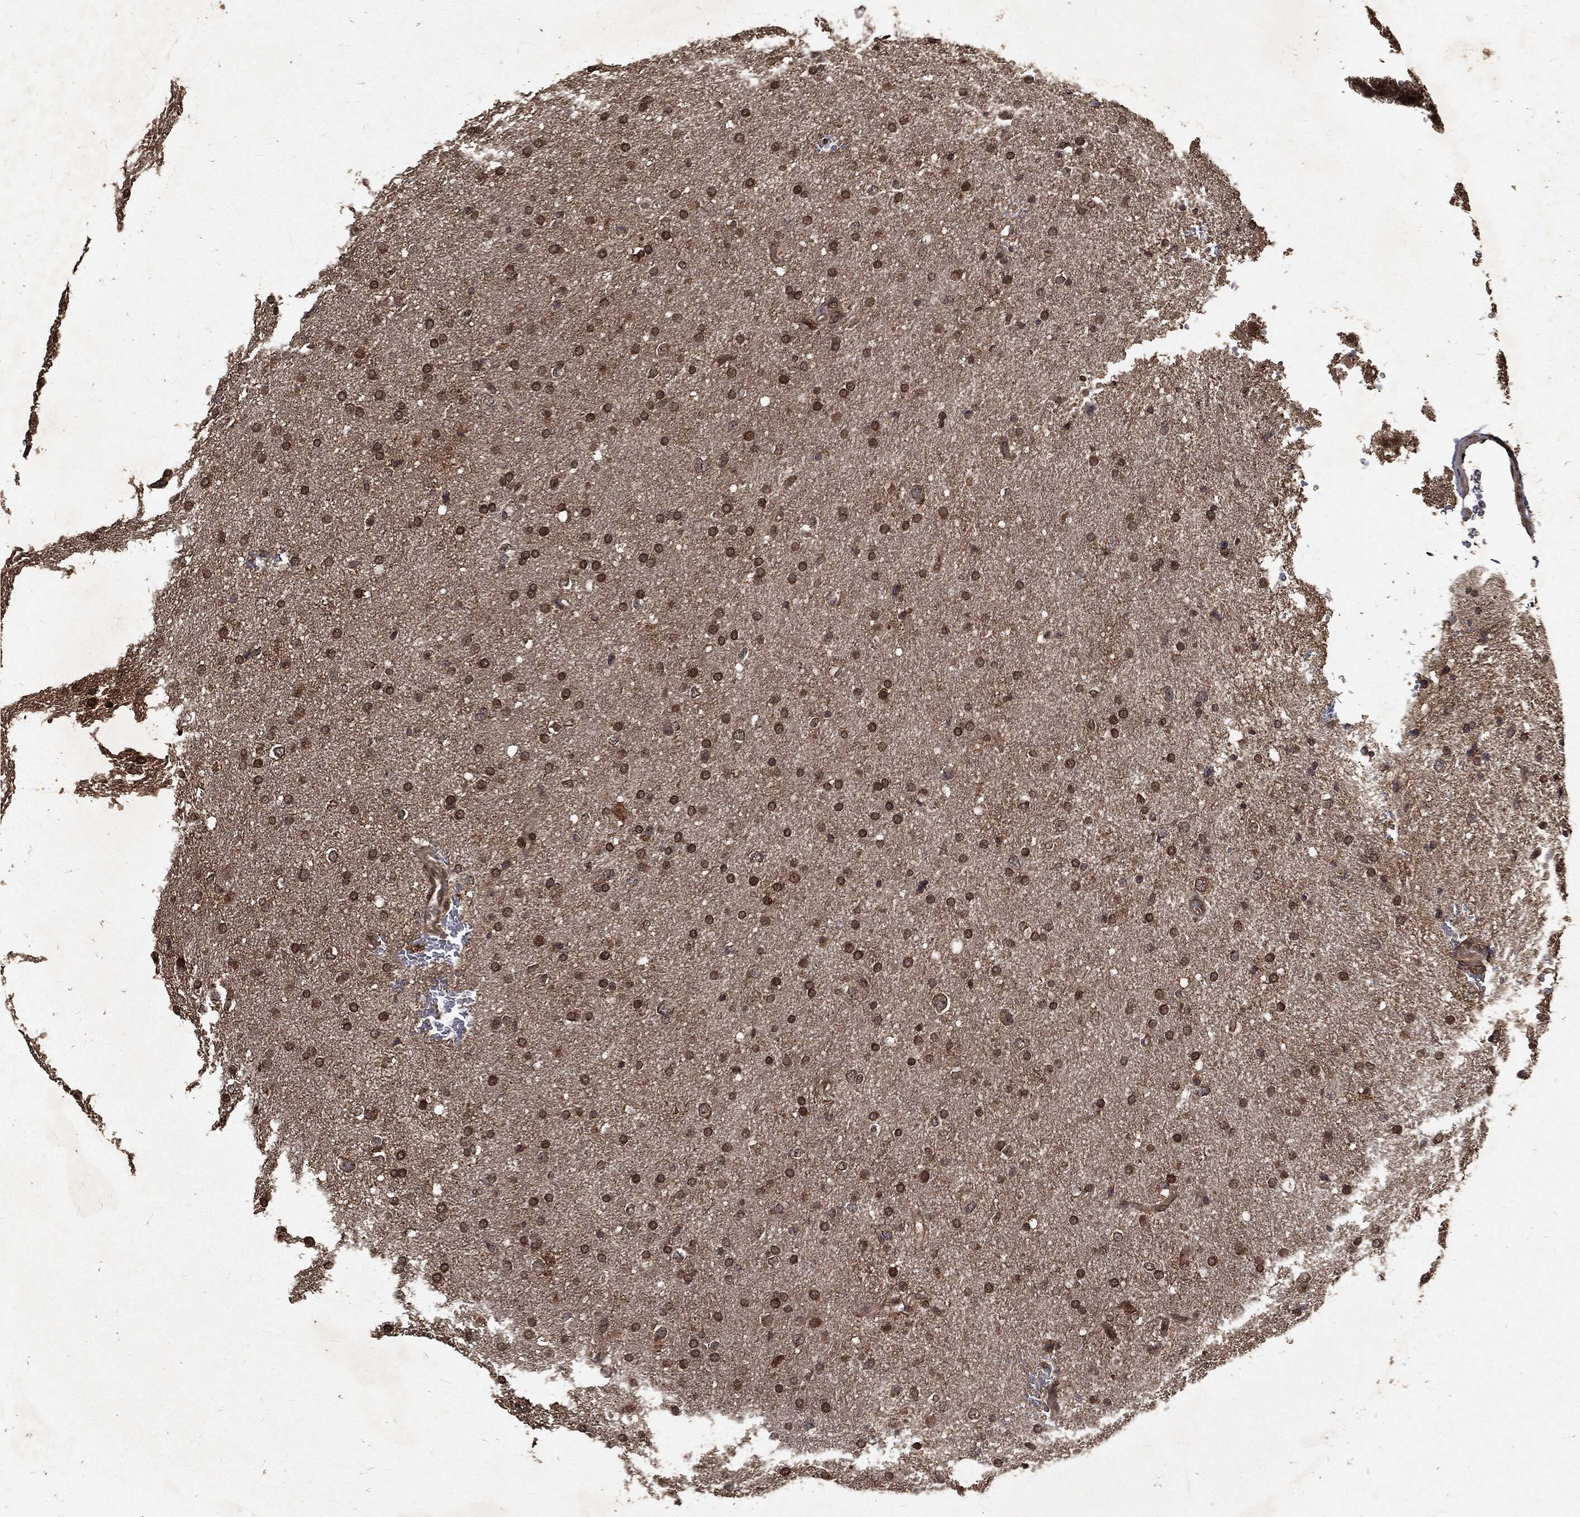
{"staining": {"intensity": "moderate", "quantity": ">75%", "location": "cytoplasmic/membranous"}, "tissue": "glioma", "cell_type": "Tumor cells", "image_type": "cancer", "snomed": [{"axis": "morphology", "description": "Glioma, malignant, Low grade"}, {"axis": "topography", "description": "Brain"}], "caption": "Immunohistochemical staining of human malignant glioma (low-grade) shows moderate cytoplasmic/membranous protein staining in approximately >75% of tumor cells.", "gene": "ZNF226", "patient": {"sex": "female", "age": 37}}